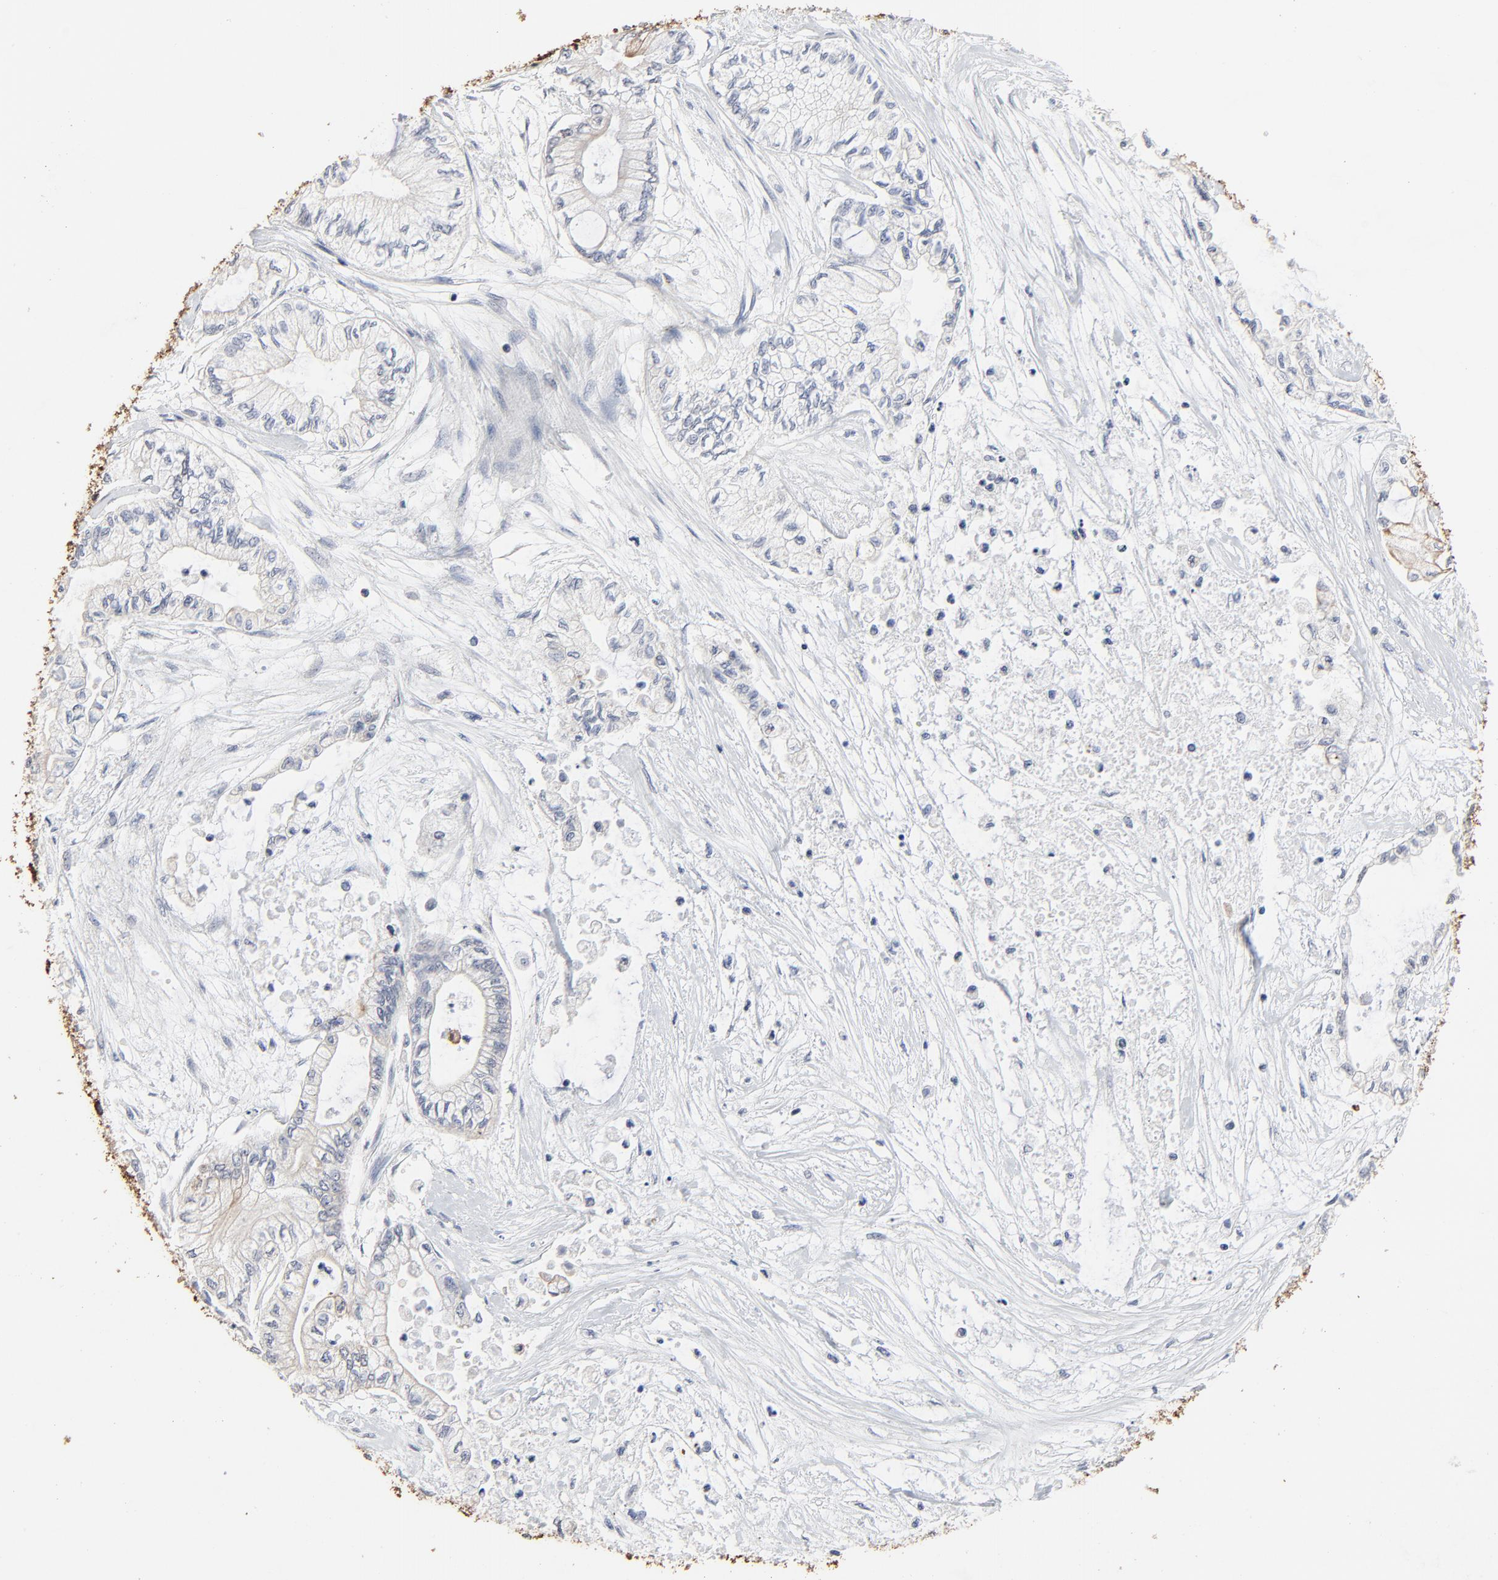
{"staining": {"intensity": "weak", "quantity": ">75%", "location": "cytoplasmic/membranous"}, "tissue": "pancreatic cancer", "cell_type": "Tumor cells", "image_type": "cancer", "snomed": [{"axis": "morphology", "description": "Adenocarcinoma, NOS"}, {"axis": "topography", "description": "Pancreas"}], "caption": "High-magnification brightfield microscopy of pancreatic cancer (adenocarcinoma) stained with DAB (3,3'-diaminobenzidine) (brown) and counterstained with hematoxylin (blue). tumor cells exhibit weak cytoplasmic/membranous positivity is appreciated in approximately>75% of cells.", "gene": "LNX1", "patient": {"sex": "male", "age": 79}}